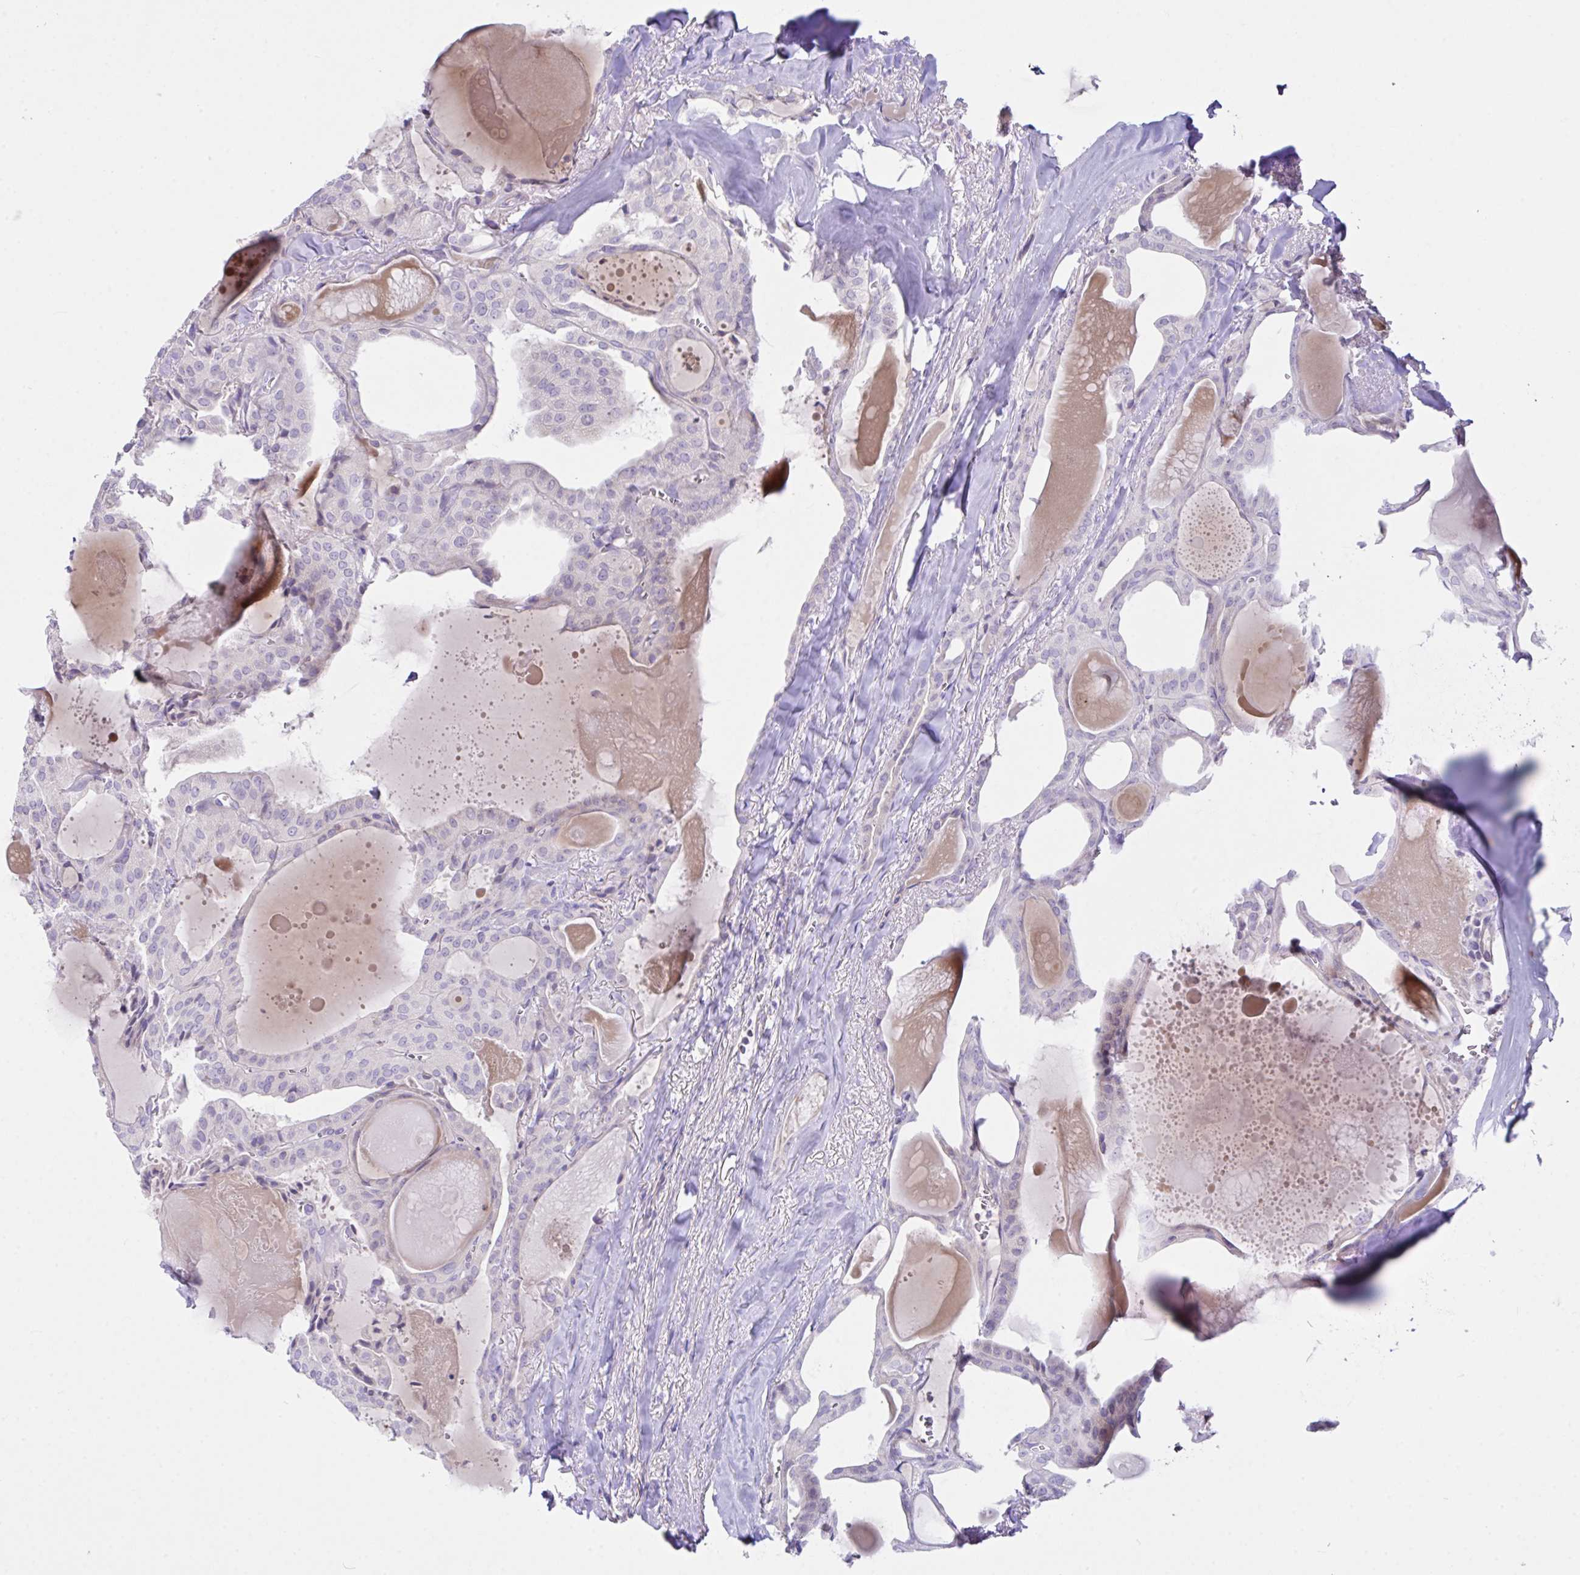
{"staining": {"intensity": "negative", "quantity": "none", "location": "none"}, "tissue": "thyroid cancer", "cell_type": "Tumor cells", "image_type": "cancer", "snomed": [{"axis": "morphology", "description": "Papillary adenocarcinoma, NOS"}, {"axis": "topography", "description": "Thyroid gland"}], "caption": "Immunohistochemical staining of human thyroid cancer (papillary adenocarcinoma) exhibits no significant staining in tumor cells.", "gene": "D2HGDH", "patient": {"sex": "male", "age": 52}}